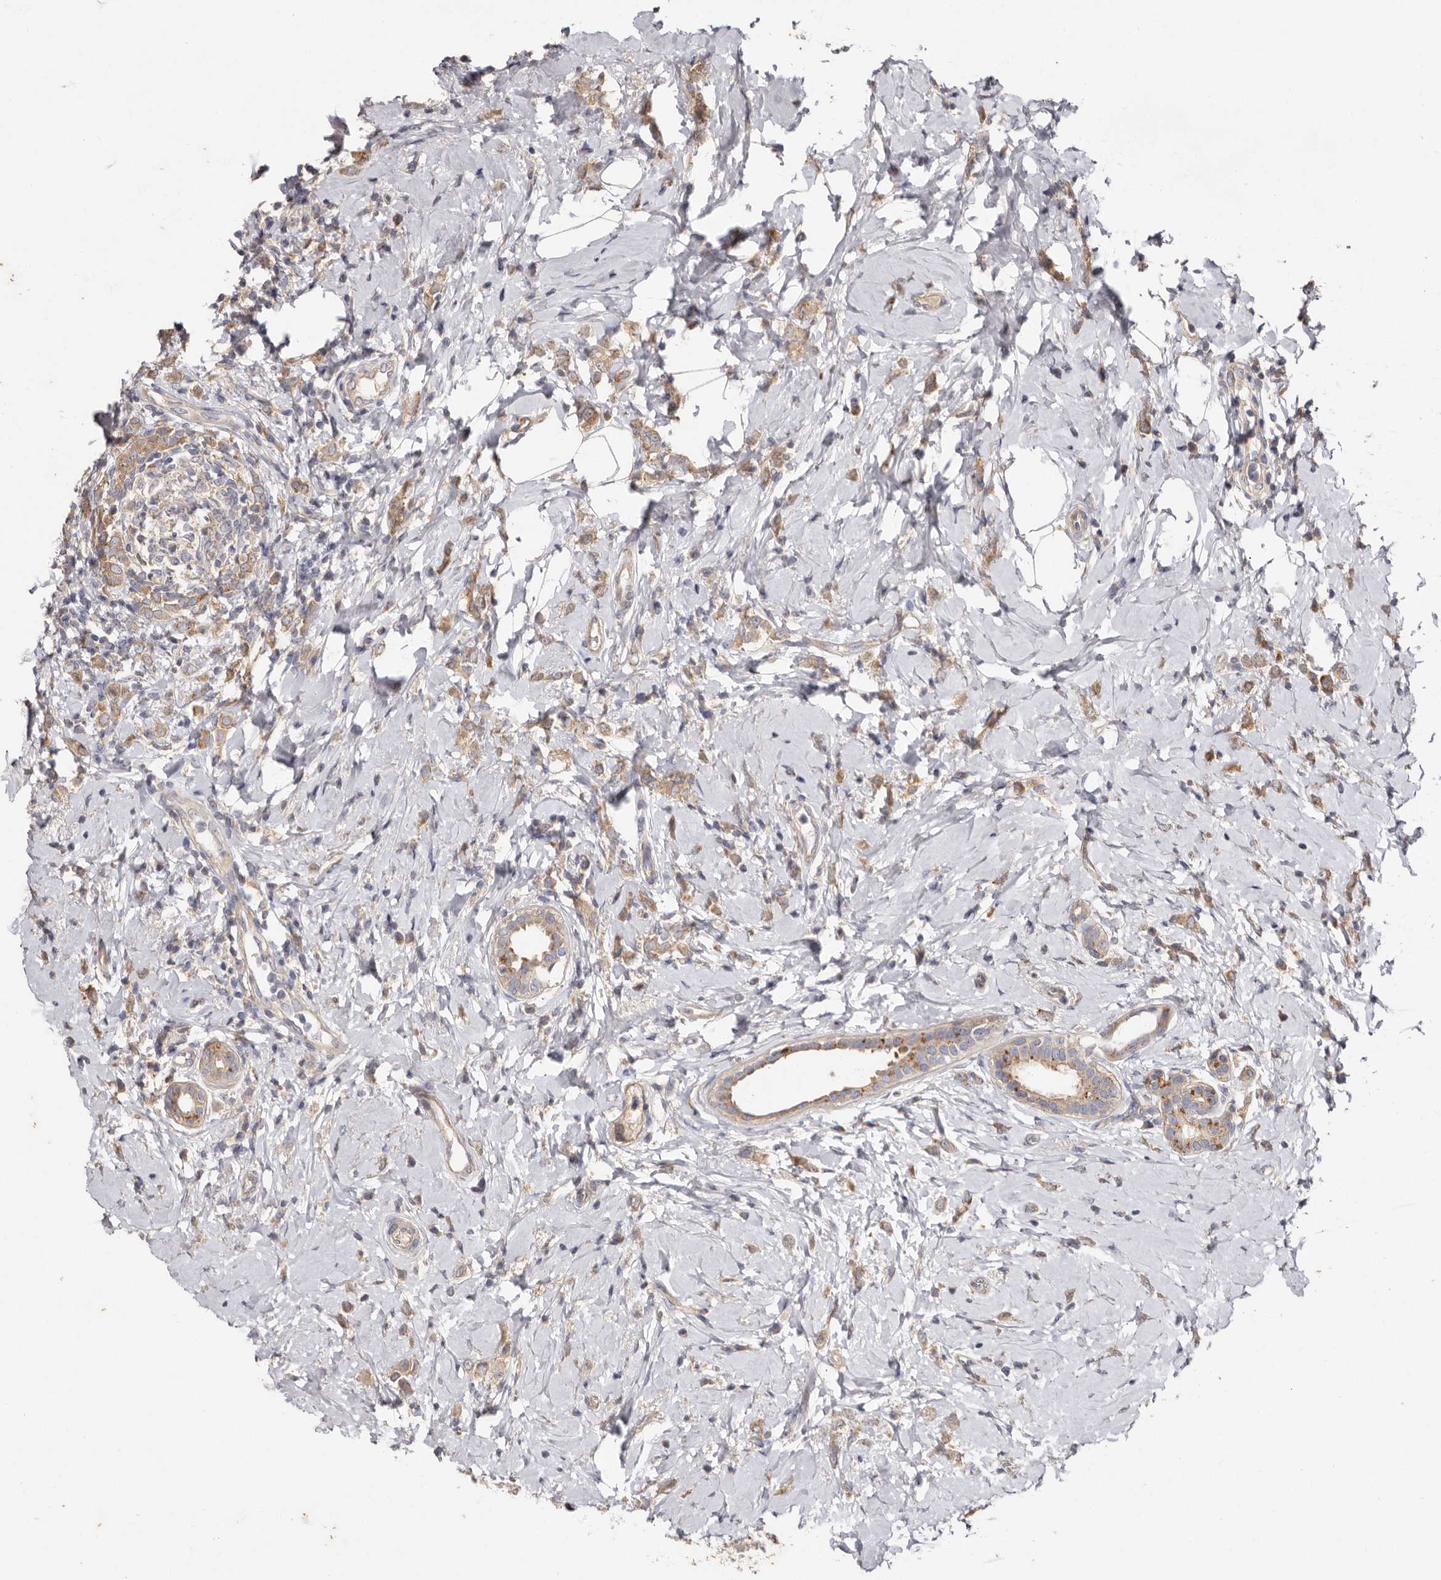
{"staining": {"intensity": "moderate", "quantity": ">75%", "location": "cytoplasmic/membranous"}, "tissue": "breast cancer", "cell_type": "Tumor cells", "image_type": "cancer", "snomed": [{"axis": "morphology", "description": "Lobular carcinoma"}, {"axis": "topography", "description": "Breast"}], "caption": "Tumor cells reveal moderate cytoplasmic/membranous expression in approximately >75% of cells in breast cancer (lobular carcinoma).", "gene": "FAM167B", "patient": {"sex": "female", "age": 47}}